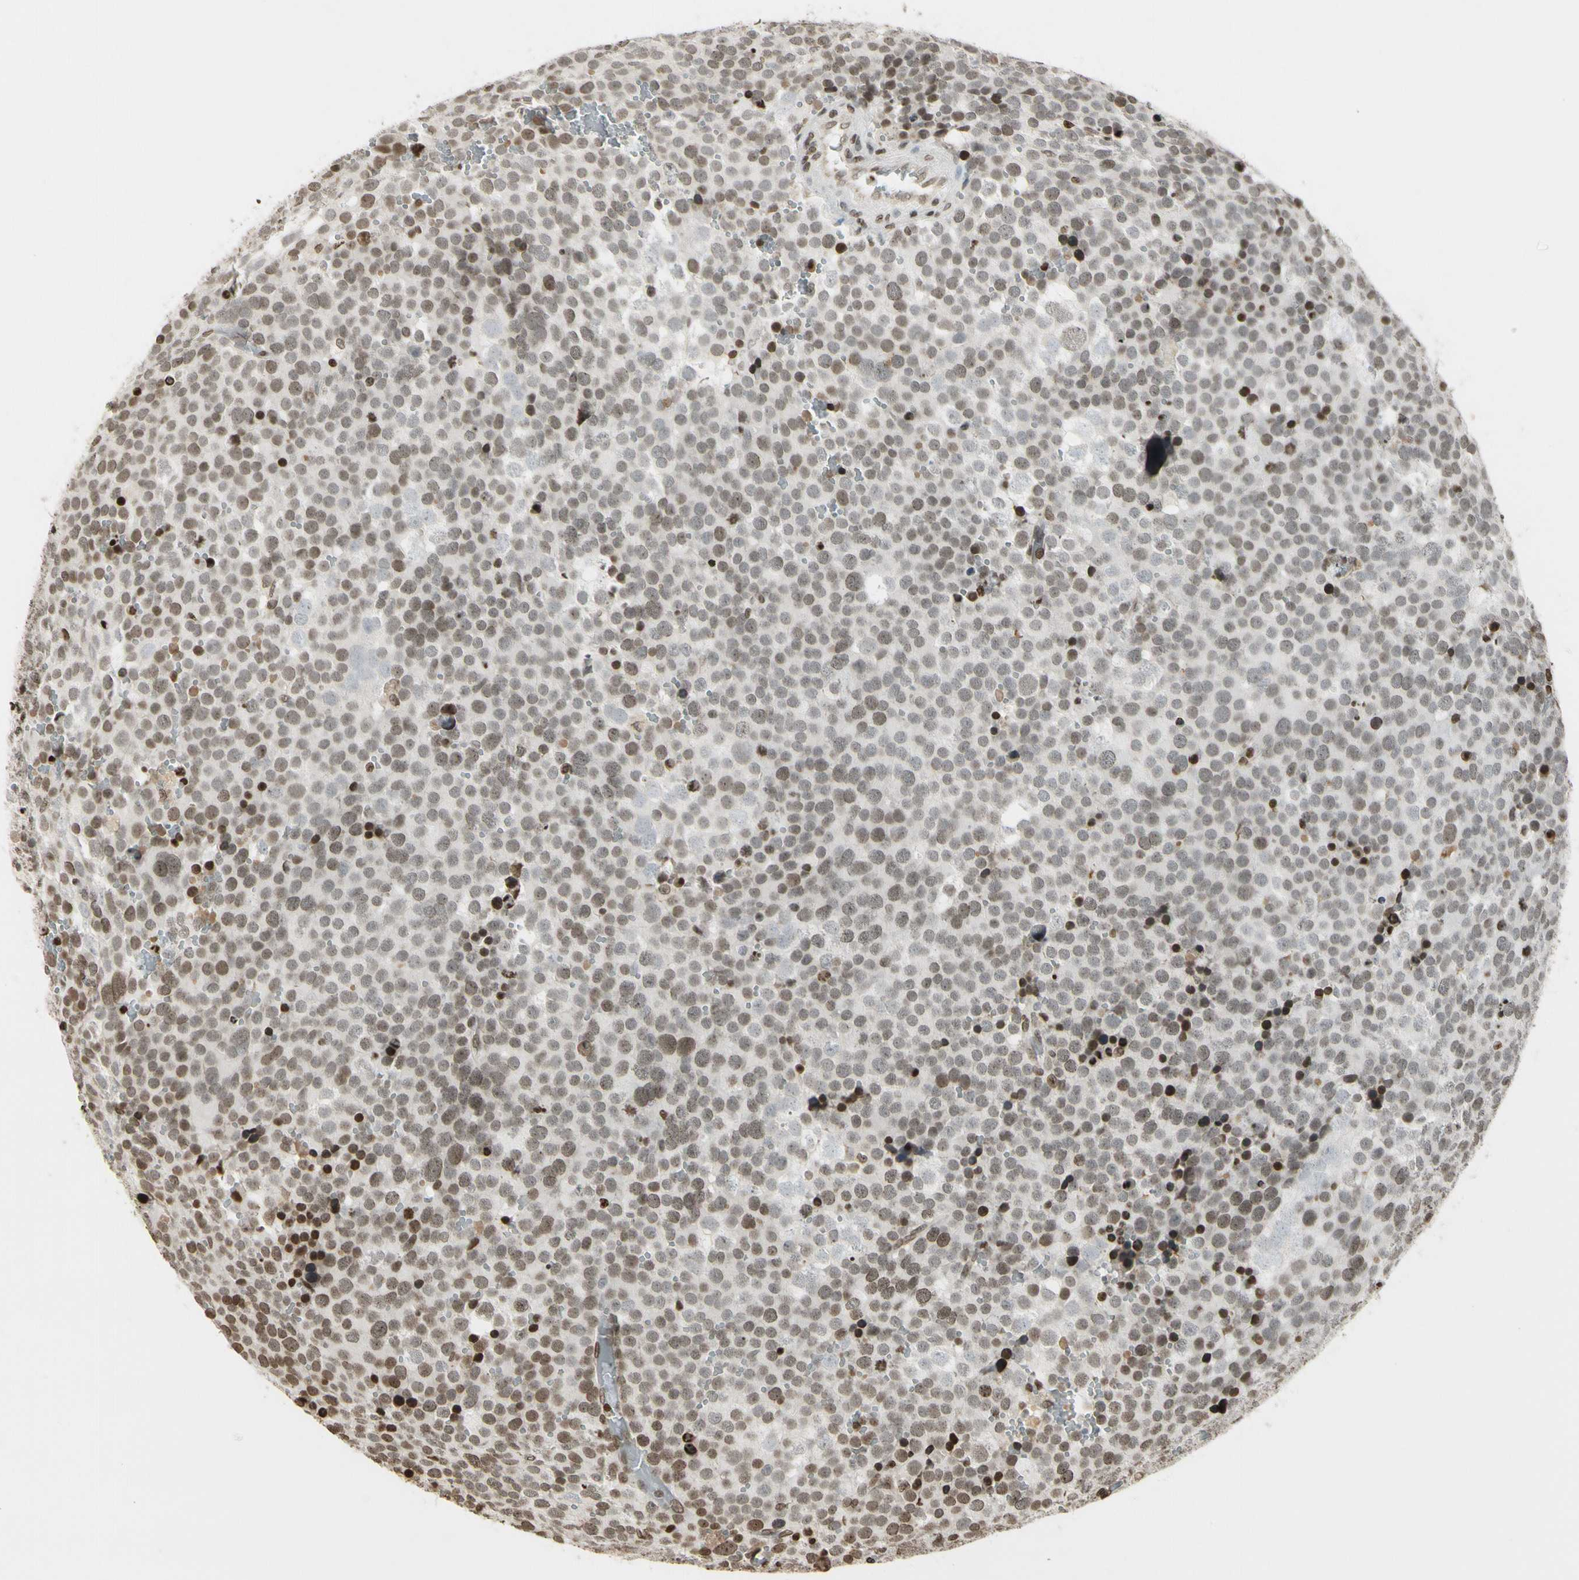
{"staining": {"intensity": "weak", "quantity": "25%-75%", "location": "nuclear"}, "tissue": "testis cancer", "cell_type": "Tumor cells", "image_type": "cancer", "snomed": [{"axis": "morphology", "description": "Seminoma, NOS"}, {"axis": "topography", "description": "Testis"}], "caption": "Human testis cancer (seminoma) stained with a brown dye reveals weak nuclear positive staining in approximately 25%-75% of tumor cells.", "gene": "RORA", "patient": {"sex": "male", "age": 71}}